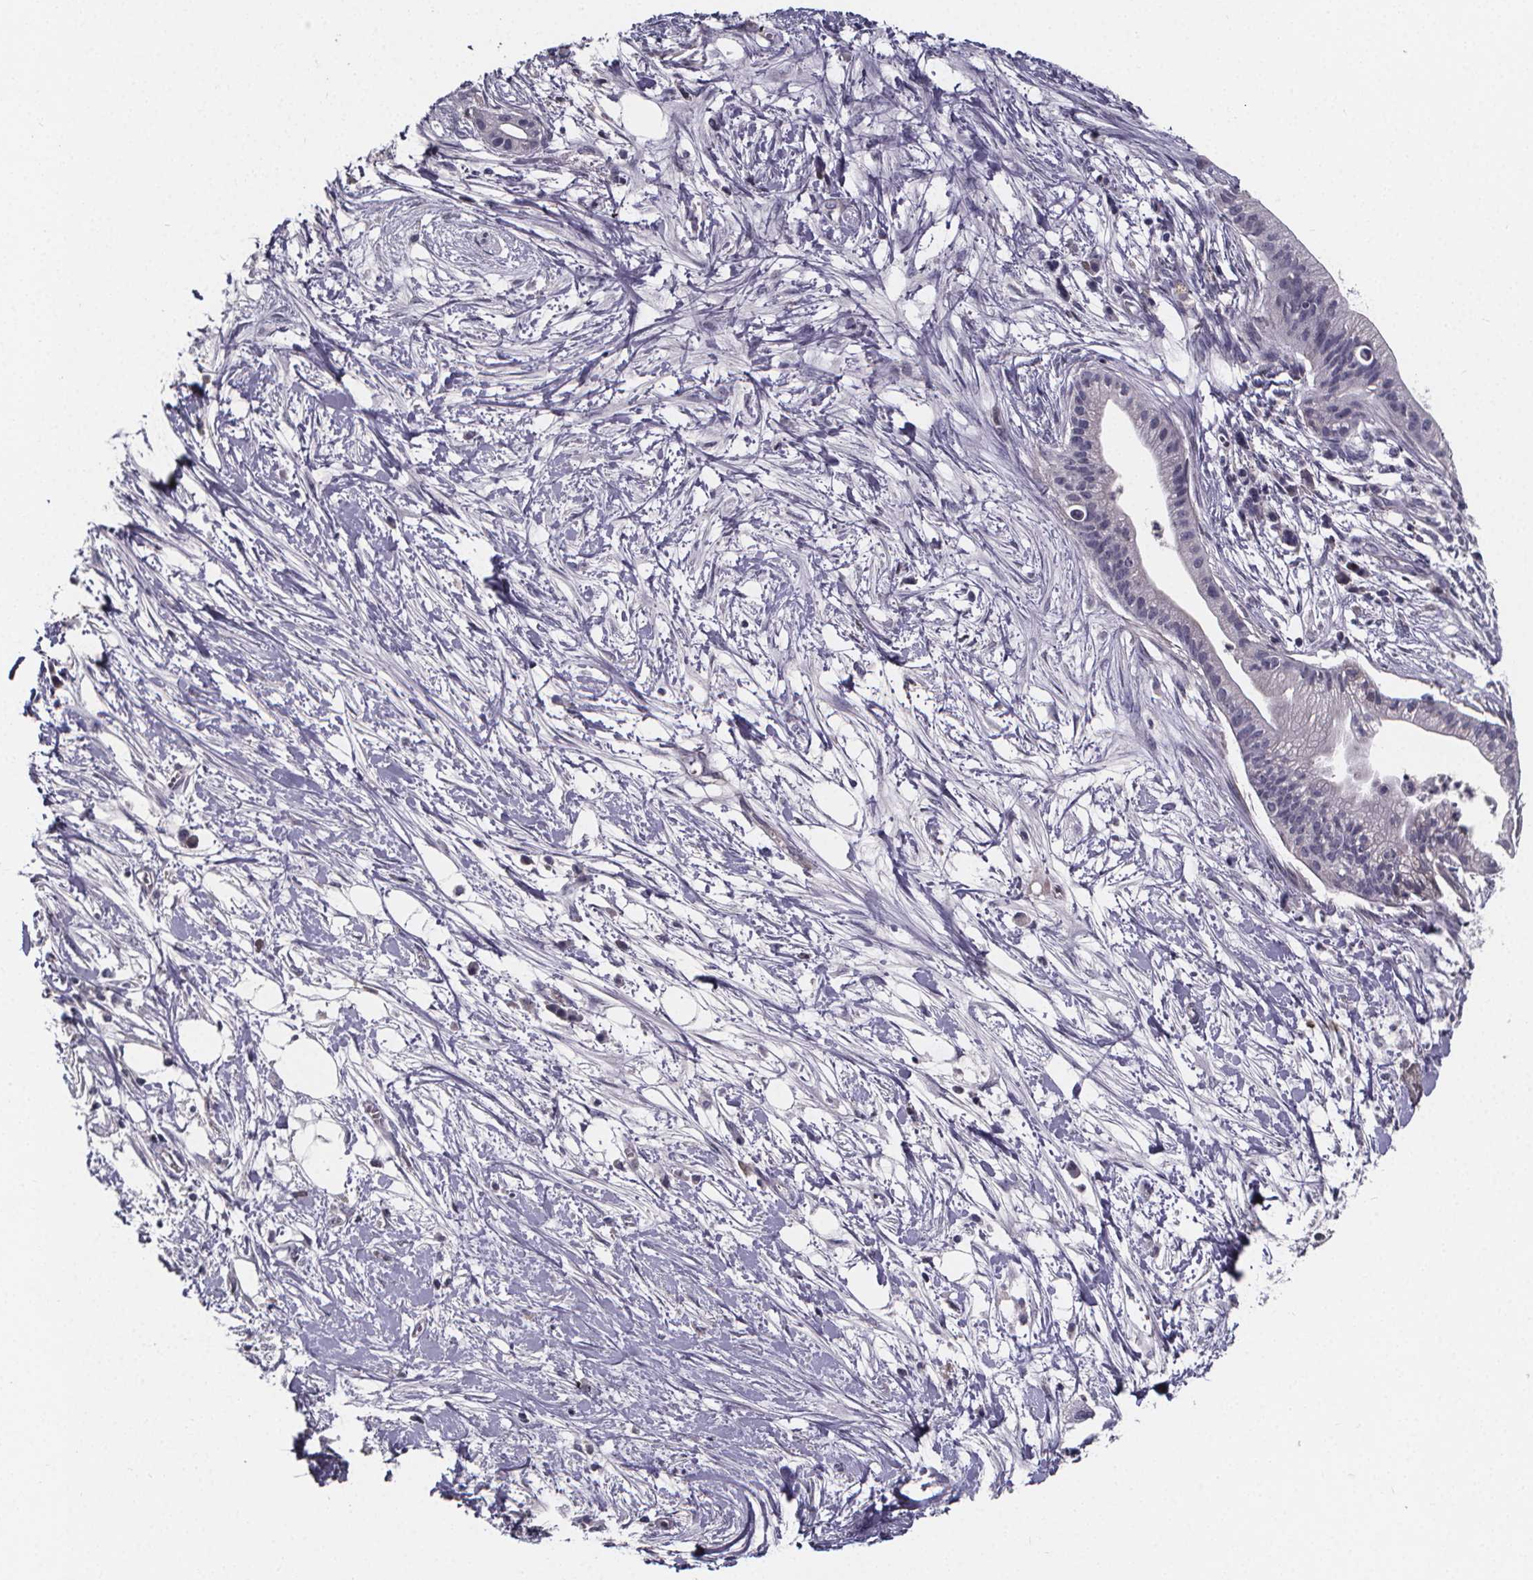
{"staining": {"intensity": "negative", "quantity": "none", "location": "none"}, "tissue": "pancreatic cancer", "cell_type": "Tumor cells", "image_type": "cancer", "snomed": [{"axis": "morphology", "description": "Normal tissue, NOS"}, {"axis": "morphology", "description": "Adenocarcinoma, NOS"}, {"axis": "topography", "description": "Lymph node"}, {"axis": "topography", "description": "Pancreas"}], "caption": "An image of human adenocarcinoma (pancreatic) is negative for staining in tumor cells.", "gene": "AGT", "patient": {"sex": "female", "age": 58}}